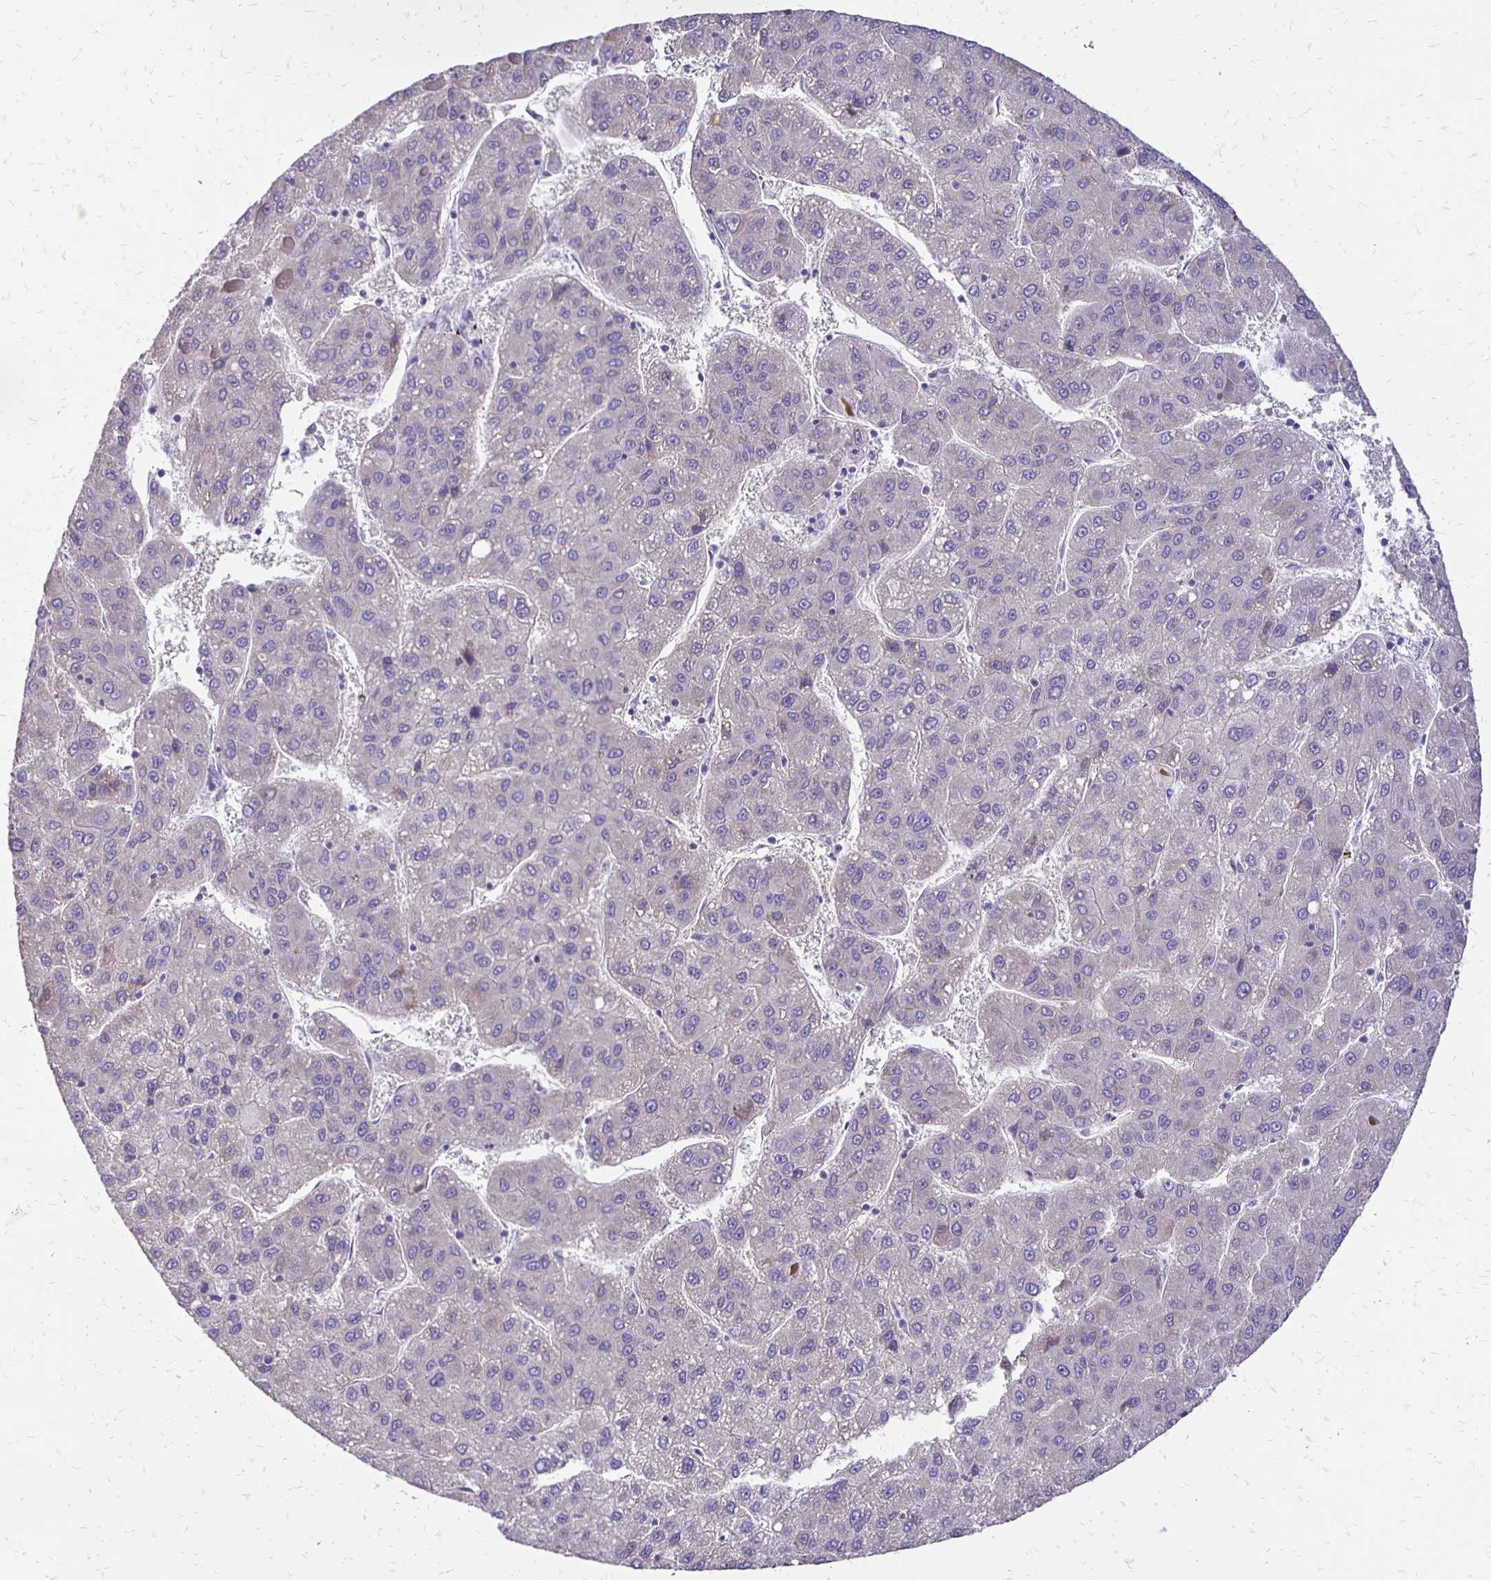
{"staining": {"intensity": "negative", "quantity": "none", "location": "none"}, "tissue": "liver cancer", "cell_type": "Tumor cells", "image_type": "cancer", "snomed": [{"axis": "morphology", "description": "Carcinoma, Hepatocellular, NOS"}, {"axis": "topography", "description": "Liver"}], "caption": "A photomicrograph of liver hepatocellular carcinoma stained for a protein reveals no brown staining in tumor cells.", "gene": "ANKRD45", "patient": {"sex": "female", "age": 82}}